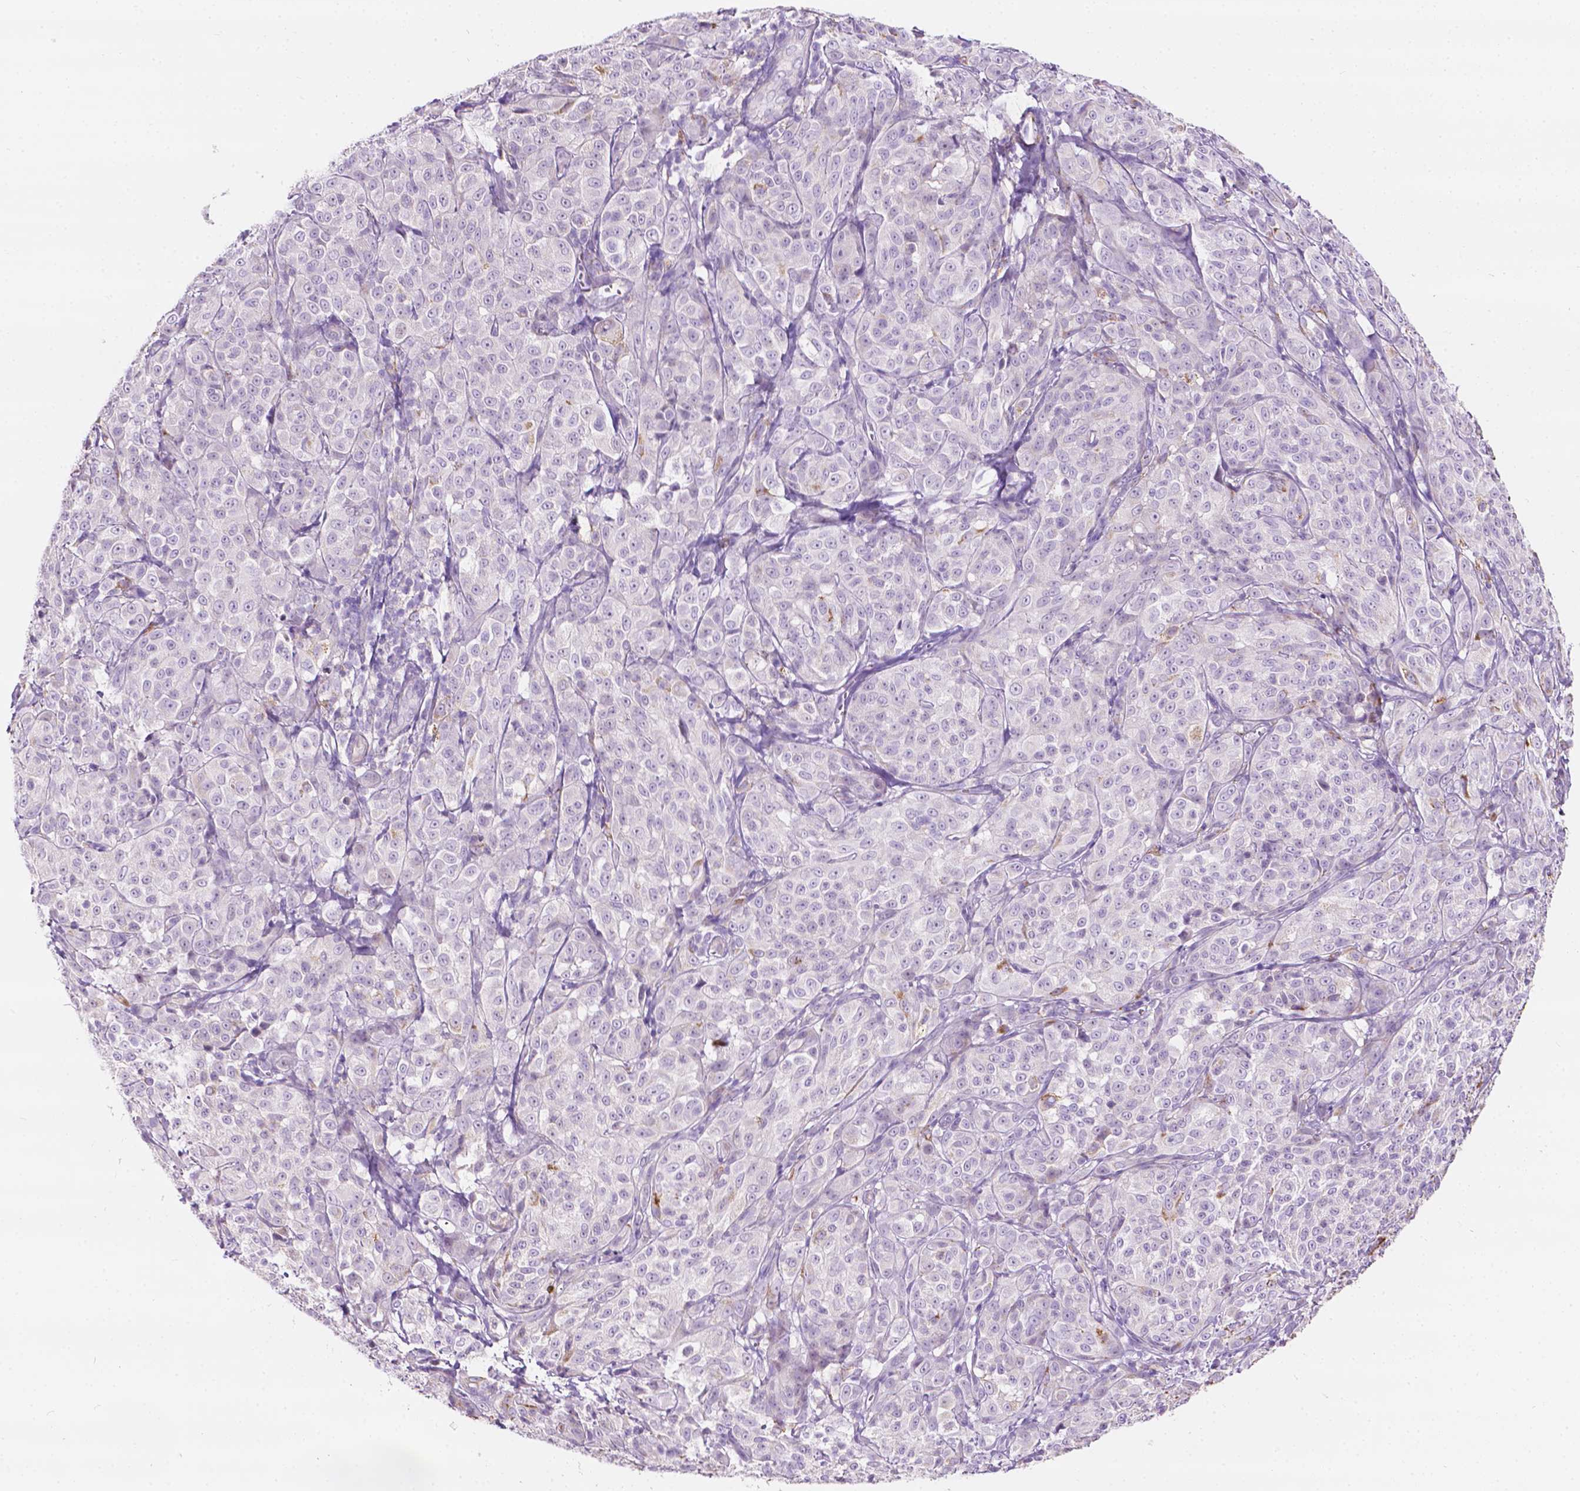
{"staining": {"intensity": "negative", "quantity": "none", "location": "none"}, "tissue": "melanoma", "cell_type": "Tumor cells", "image_type": "cancer", "snomed": [{"axis": "morphology", "description": "Malignant melanoma, NOS"}, {"axis": "topography", "description": "Skin"}], "caption": "Tumor cells are negative for brown protein staining in melanoma.", "gene": "NOS1AP", "patient": {"sex": "male", "age": 89}}